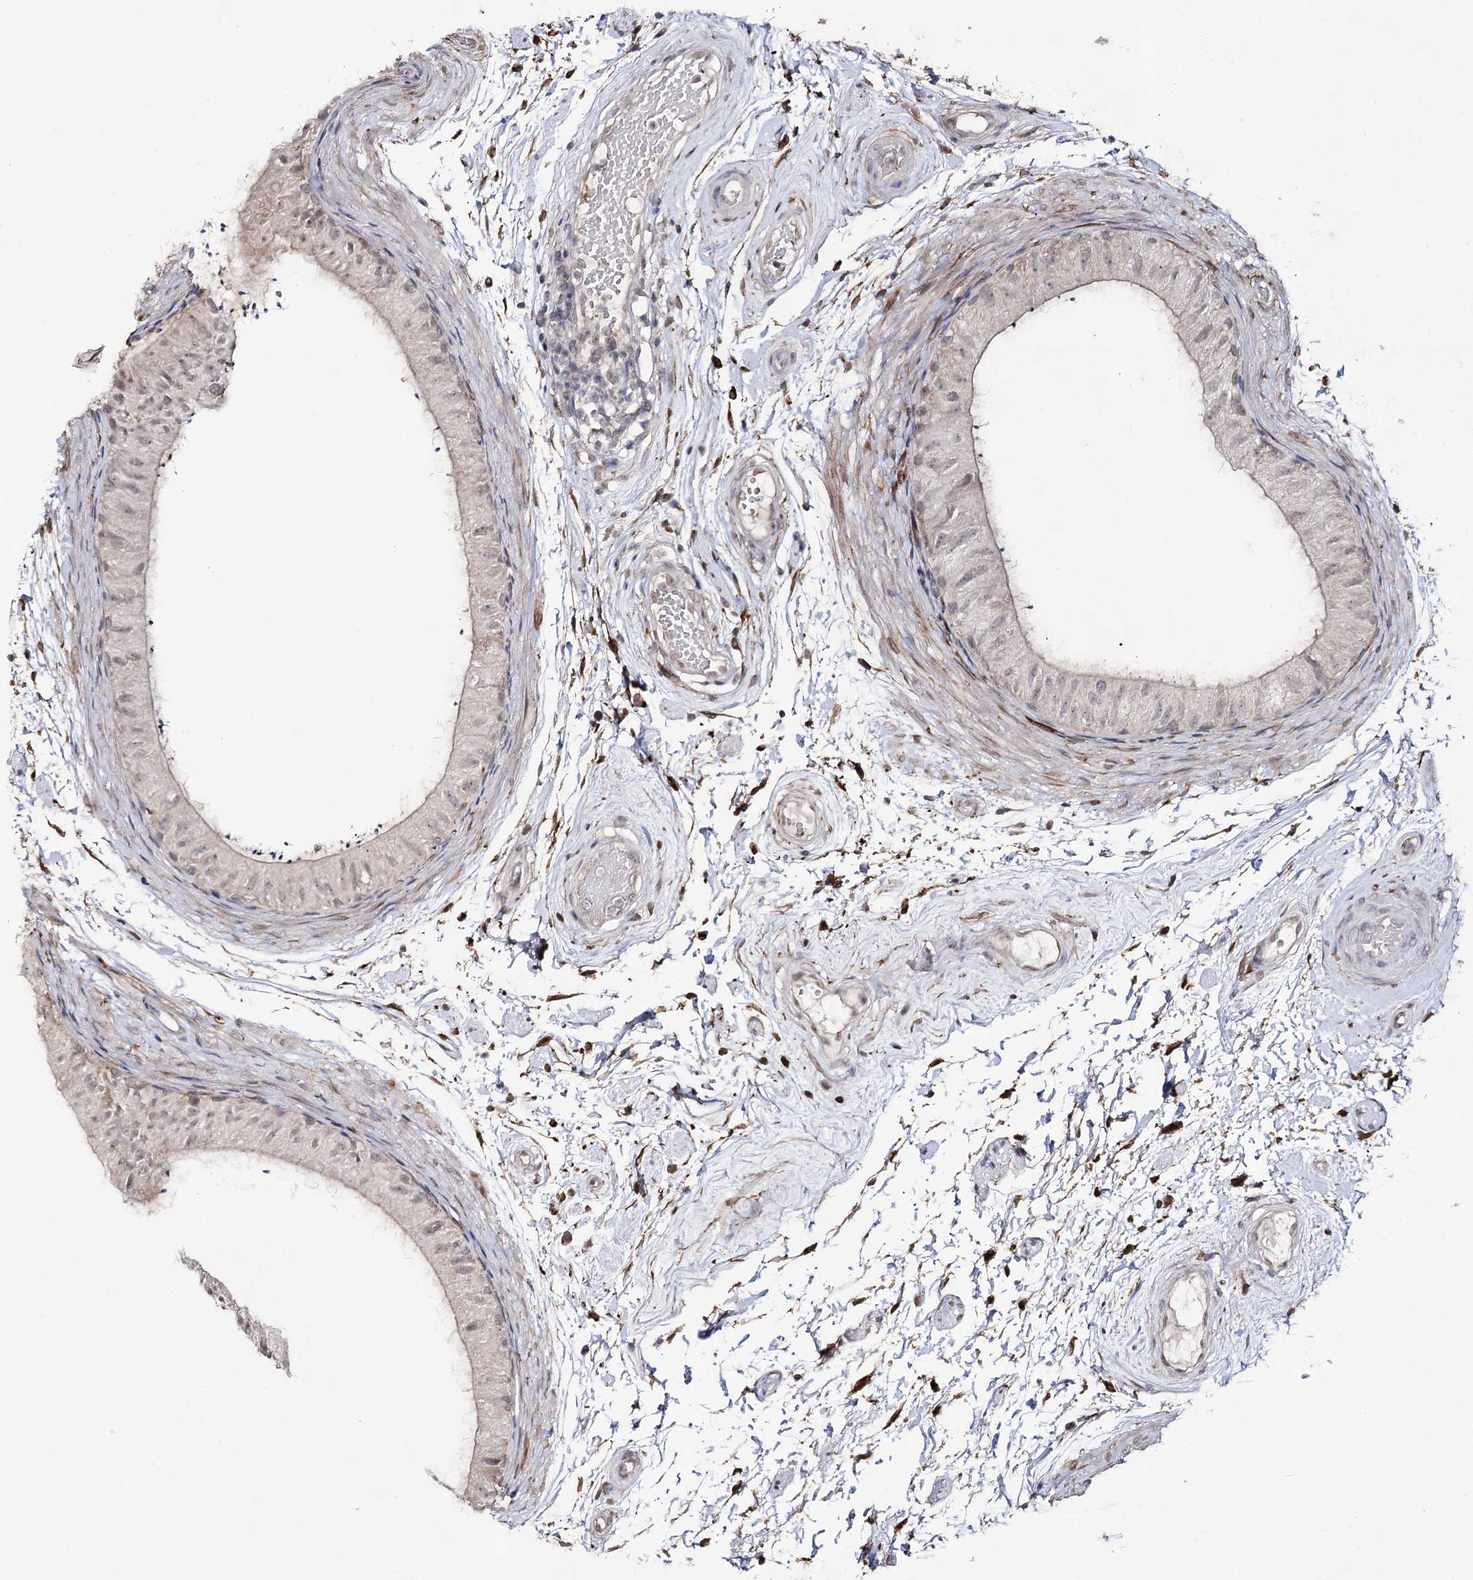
{"staining": {"intensity": "strong", "quantity": "<25%", "location": "cytoplasmic/membranous"}, "tissue": "epididymis", "cell_type": "Glandular cells", "image_type": "normal", "snomed": [{"axis": "morphology", "description": "Normal tissue, NOS"}, {"axis": "topography", "description": "Epididymis"}], "caption": "Glandular cells show medium levels of strong cytoplasmic/membranous positivity in approximately <25% of cells in unremarkable epididymis. The protein is stained brown, and the nuclei are stained in blue (DAB (3,3'-diaminobenzidine) IHC with brightfield microscopy, high magnification).", "gene": "HSD11B2", "patient": {"sex": "male", "age": 50}}